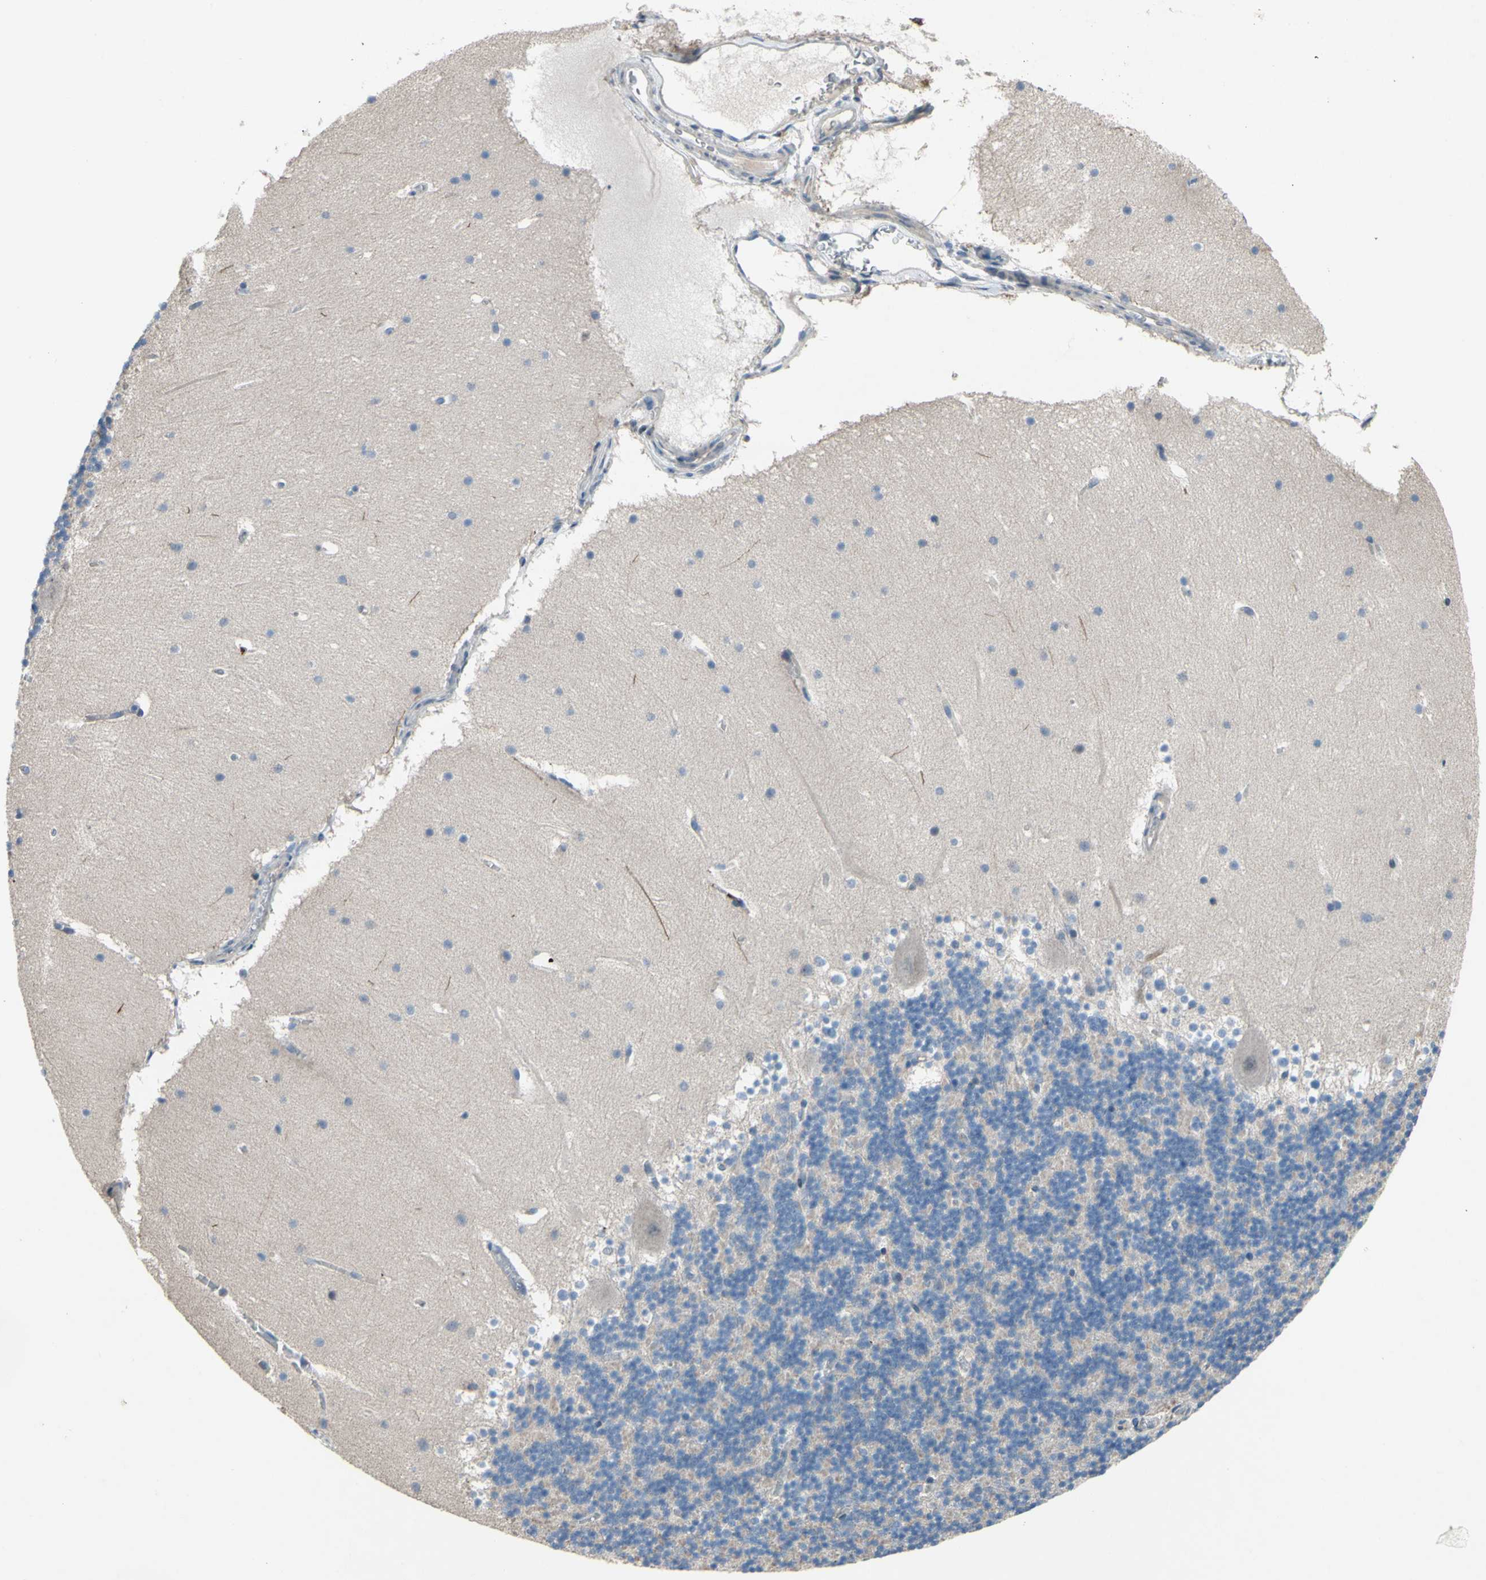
{"staining": {"intensity": "weak", "quantity": ">75%", "location": "cytoplasmic/membranous"}, "tissue": "cerebellum", "cell_type": "Cells in granular layer", "image_type": "normal", "snomed": [{"axis": "morphology", "description": "Normal tissue, NOS"}, {"axis": "topography", "description": "Cerebellum"}], "caption": "A photomicrograph showing weak cytoplasmic/membranous staining in about >75% of cells in granular layer in normal cerebellum, as visualized by brown immunohistochemical staining.", "gene": "GRAMD2B", "patient": {"sex": "female", "age": 19}}